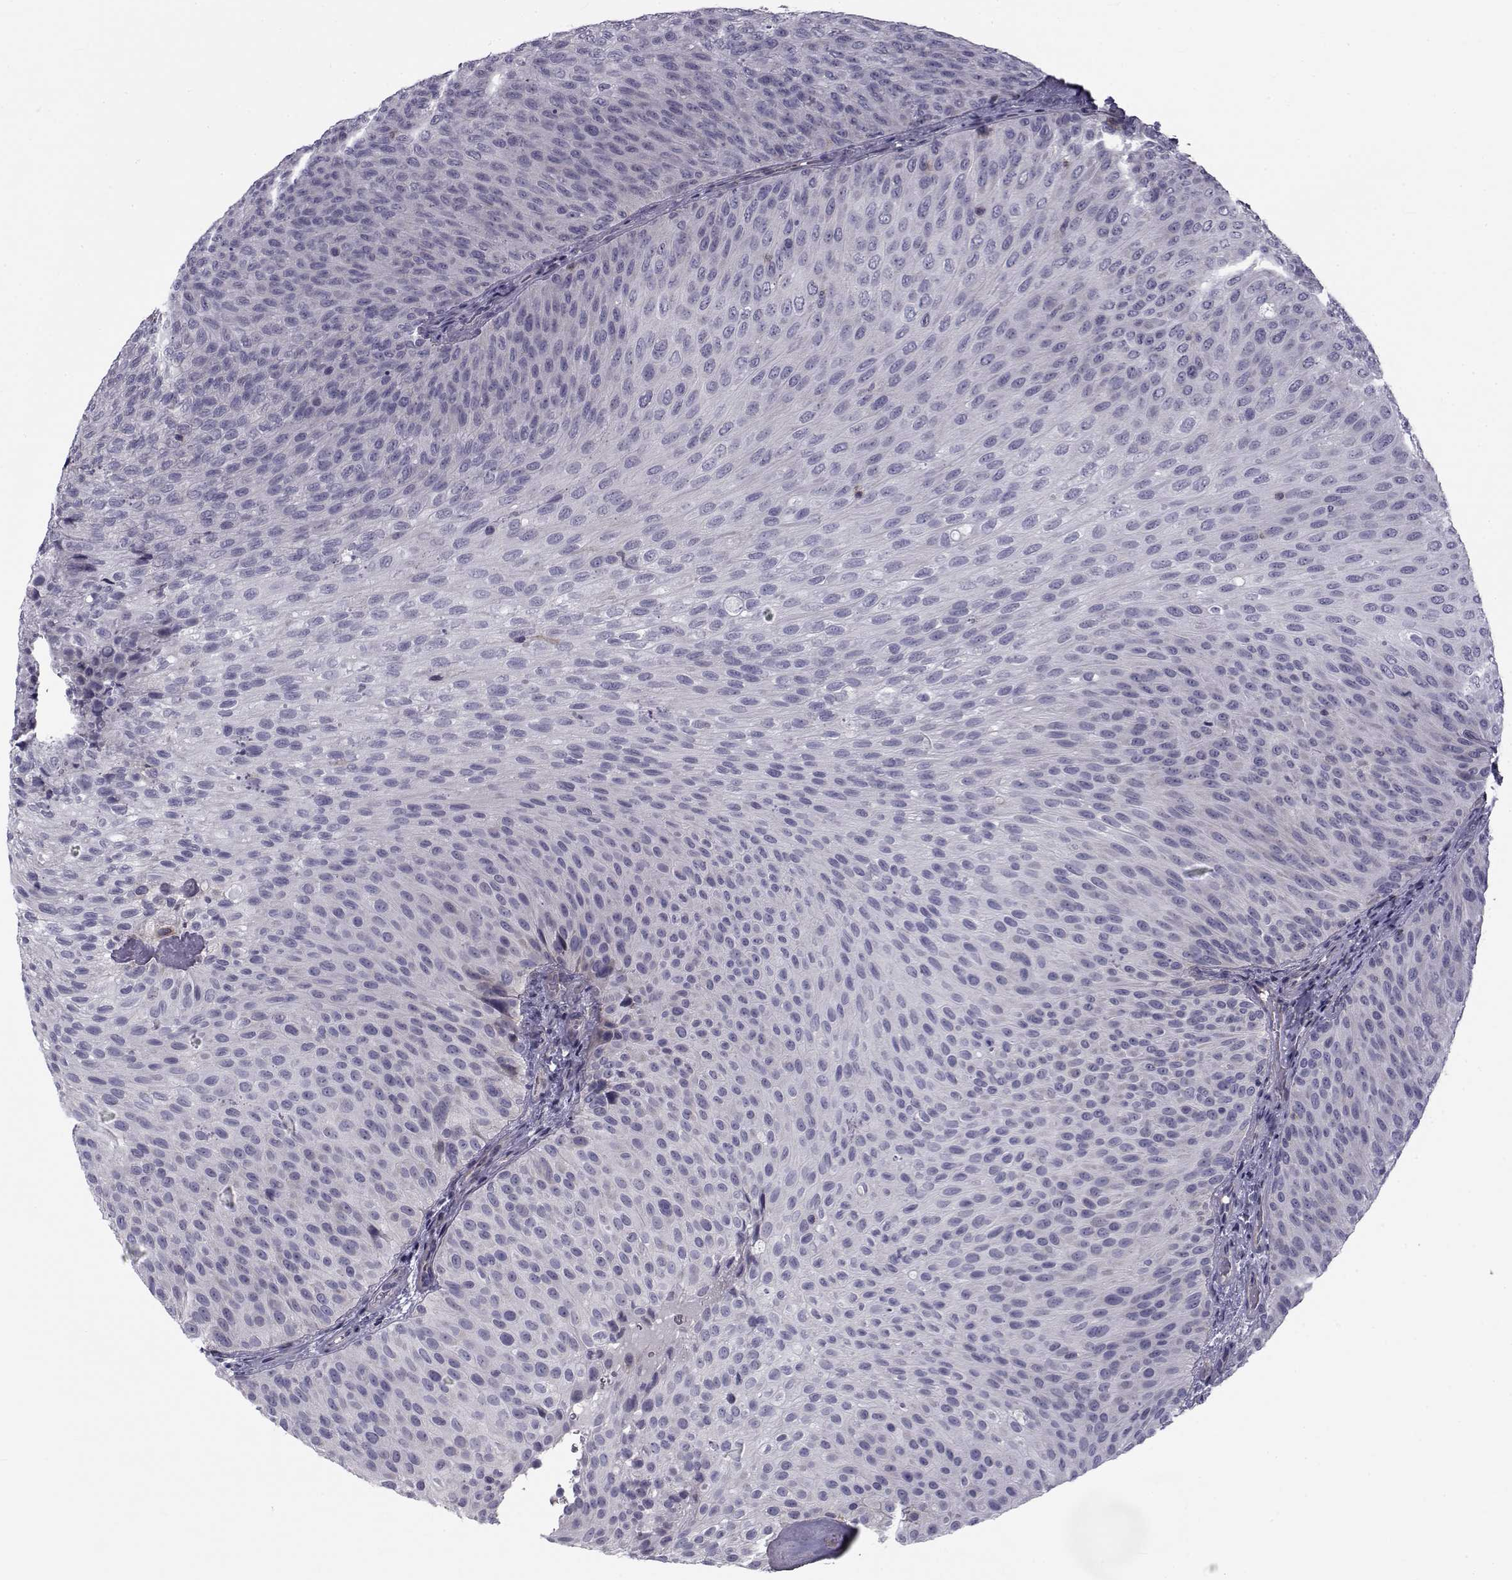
{"staining": {"intensity": "negative", "quantity": "none", "location": "none"}, "tissue": "urothelial cancer", "cell_type": "Tumor cells", "image_type": "cancer", "snomed": [{"axis": "morphology", "description": "Urothelial carcinoma, Low grade"}, {"axis": "topography", "description": "Urinary bladder"}], "caption": "Immunohistochemistry (IHC) photomicrograph of human low-grade urothelial carcinoma stained for a protein (brown), which exhibits no expression in tumor cells.", "gene": "LRRC27", "patient": {"sex": "male", "age": 78}}